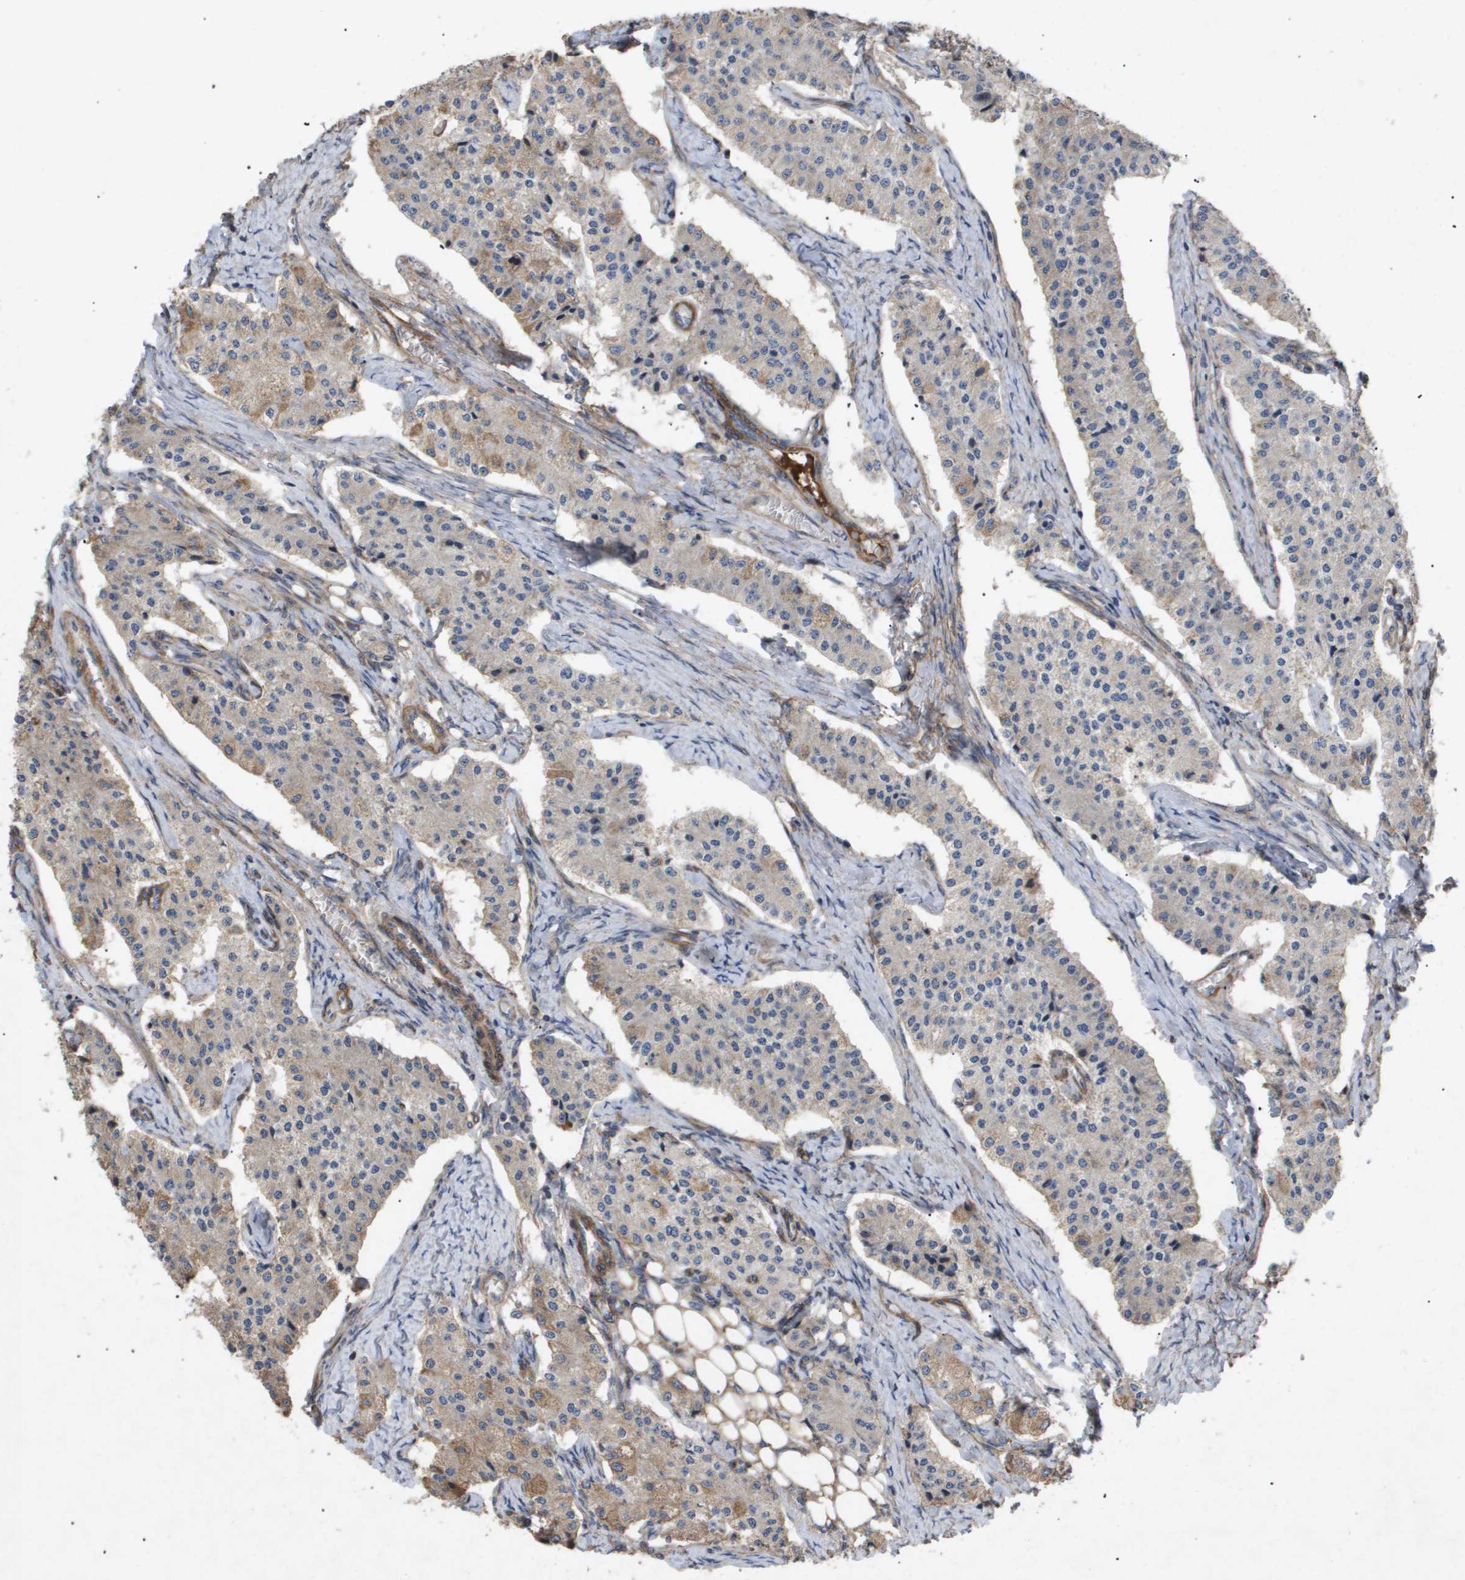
{"staining": {"intensity": "weak", "quantity": "25%-75%", "location": "cytoplasmic/membranous"}, "tissue": "carcinoid", "cell_type": "Tumor cells", "image_type": "cancer", "snomed": [{"axis": "morphology", "description": "Carcinoid, malignant, NOS"}, {"axis": "topography", "description": "Colon"}], "caption": "Carcinoid stained with immunohistochemistry (IHC) exhibits weak cytoplasmic/membranous positivity in about 25%-75% of tumor cells. Using DAB (brown) and hematoxylin (blue) stains, captured at high magnification using brightfield microscopy.", "gene": "TNS1", "patient": {"sex": "female", "age": 52}}